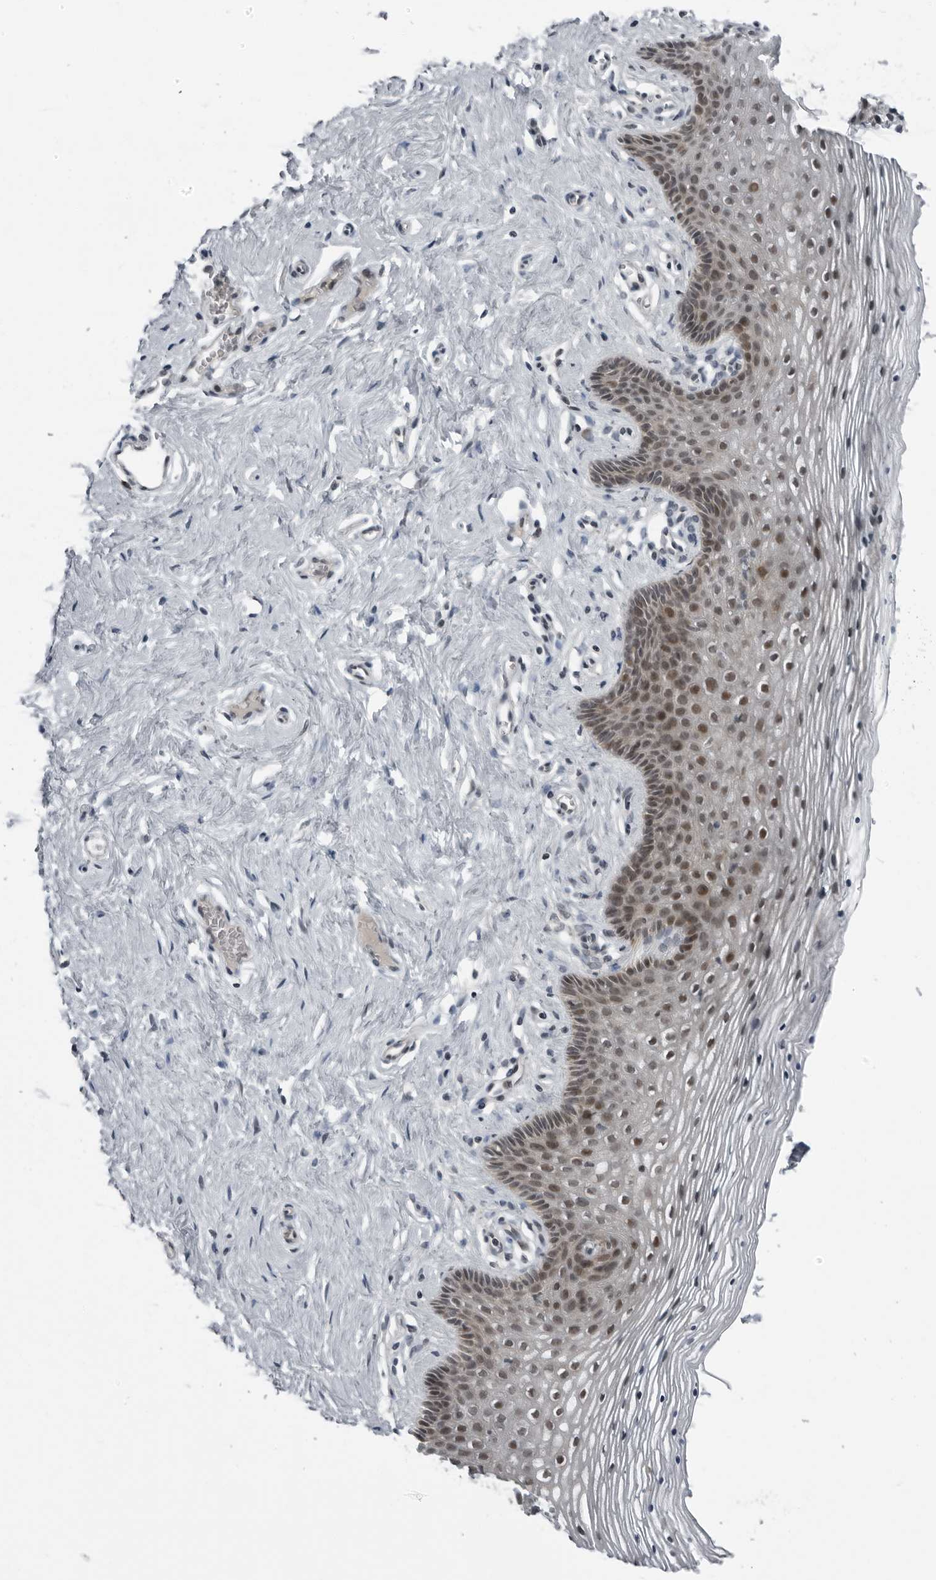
{"staining": {"intensity": "moderate", "quantity": "25%-75%", "location": "nuclear"}, "tissue": "vagina", "cell_type": "Squamous epithelial cells", "image_type": "normal", "snomed": [{"axis": "morphology", "description": "Normal tissue, NOS"}, {"axis": "topography", "description": "Vagina"}], "caption": "IHC photomicrograph of unremarkable vagina: human vagina stained using immunohistochemistry exhibits medium levels of moderate protein expression localized specifically in the nuclear of squamous epithelial cells, appearing as a nuclear brown color.", "gene": "ALPK2", "patient": {"sex": "female", "age": 32}}